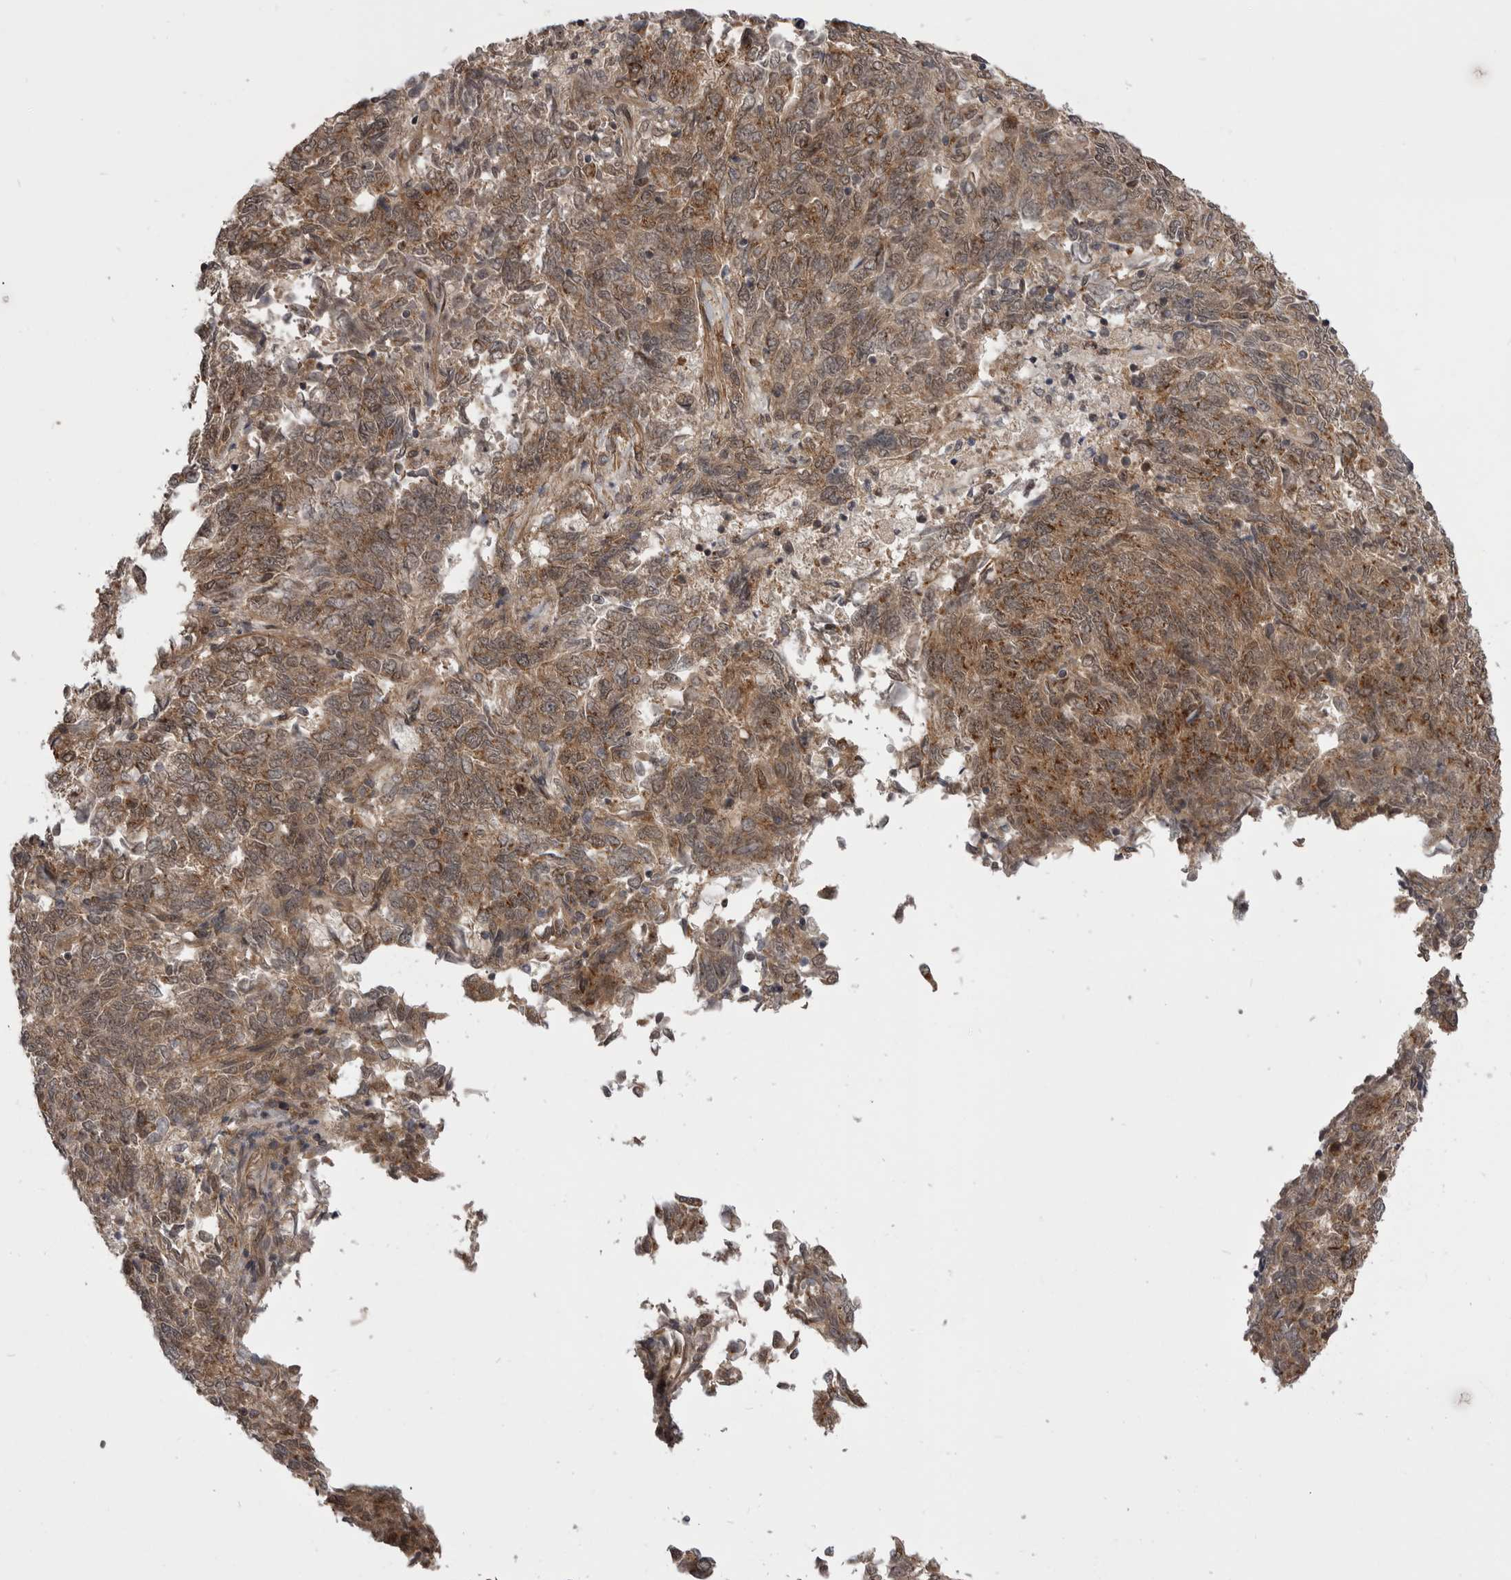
{"staining": {"intensity": "moderate", "quantity": ">75%", "location": "cytoplasmic/membranous"}, "tissue": "endometrial cancer", "cell_type": "Tumor cells", "image_type": "cancer", "snomed": [{"axis": "morphology", "description": "Adenocarcinoma, NOS"}, {"axis": "topography", "description": "Endometrium"}], "caption": "Adenocarcinoma (endometrial) stained with DAB (3,3'-diaminobenzidine) immunohistochemistry shows medium levels of moderate cytoplasmic/membranous positivity in approximately >75% of tumor cells. (IHC, brightfield microscopy, high magnification).", "gene": "PDCL", "patient": {"sex": "female", "age": 80}}